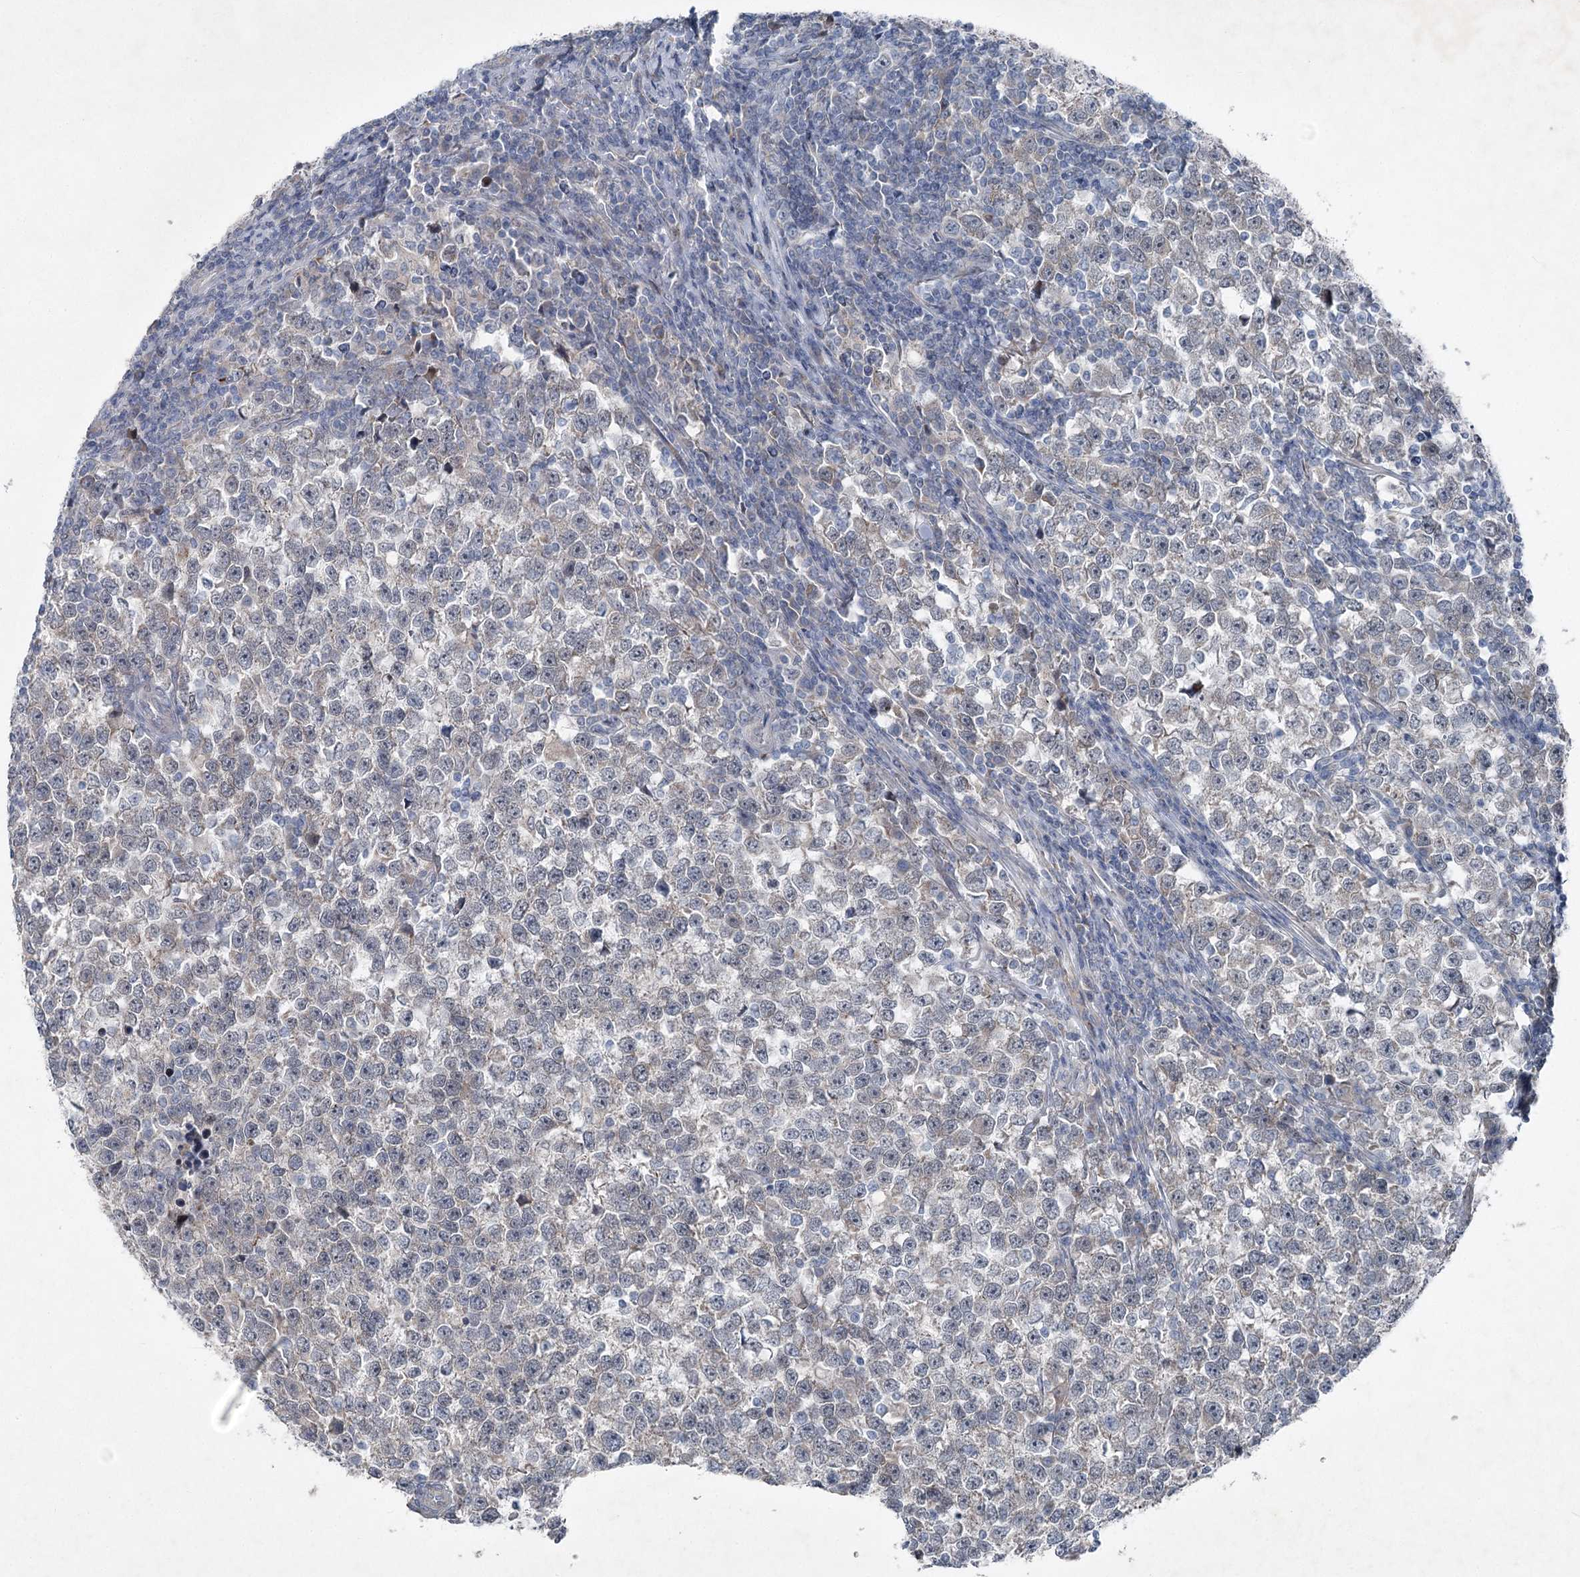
{"staining": {"intensity": "negative", "quantity": "none", "location": "none"}, "tissue": "testis cancer", "cell_type": "Tumor cells", "image_type": "cancer", "snomed": [{"axis": "morphology", "description": "Normal tissue, NOS"}, {"axis": "morphology", "description": "Seminoma, NOS"}, {"axis": "topography", "description": "Testis"}], "caption": "Immunohistochemical staining of testis cancer (seminoma) shows no significant positivity in tumor cells.", "gene": "PLA2G12A", "patient": {"sex": "male", "age": 43}}